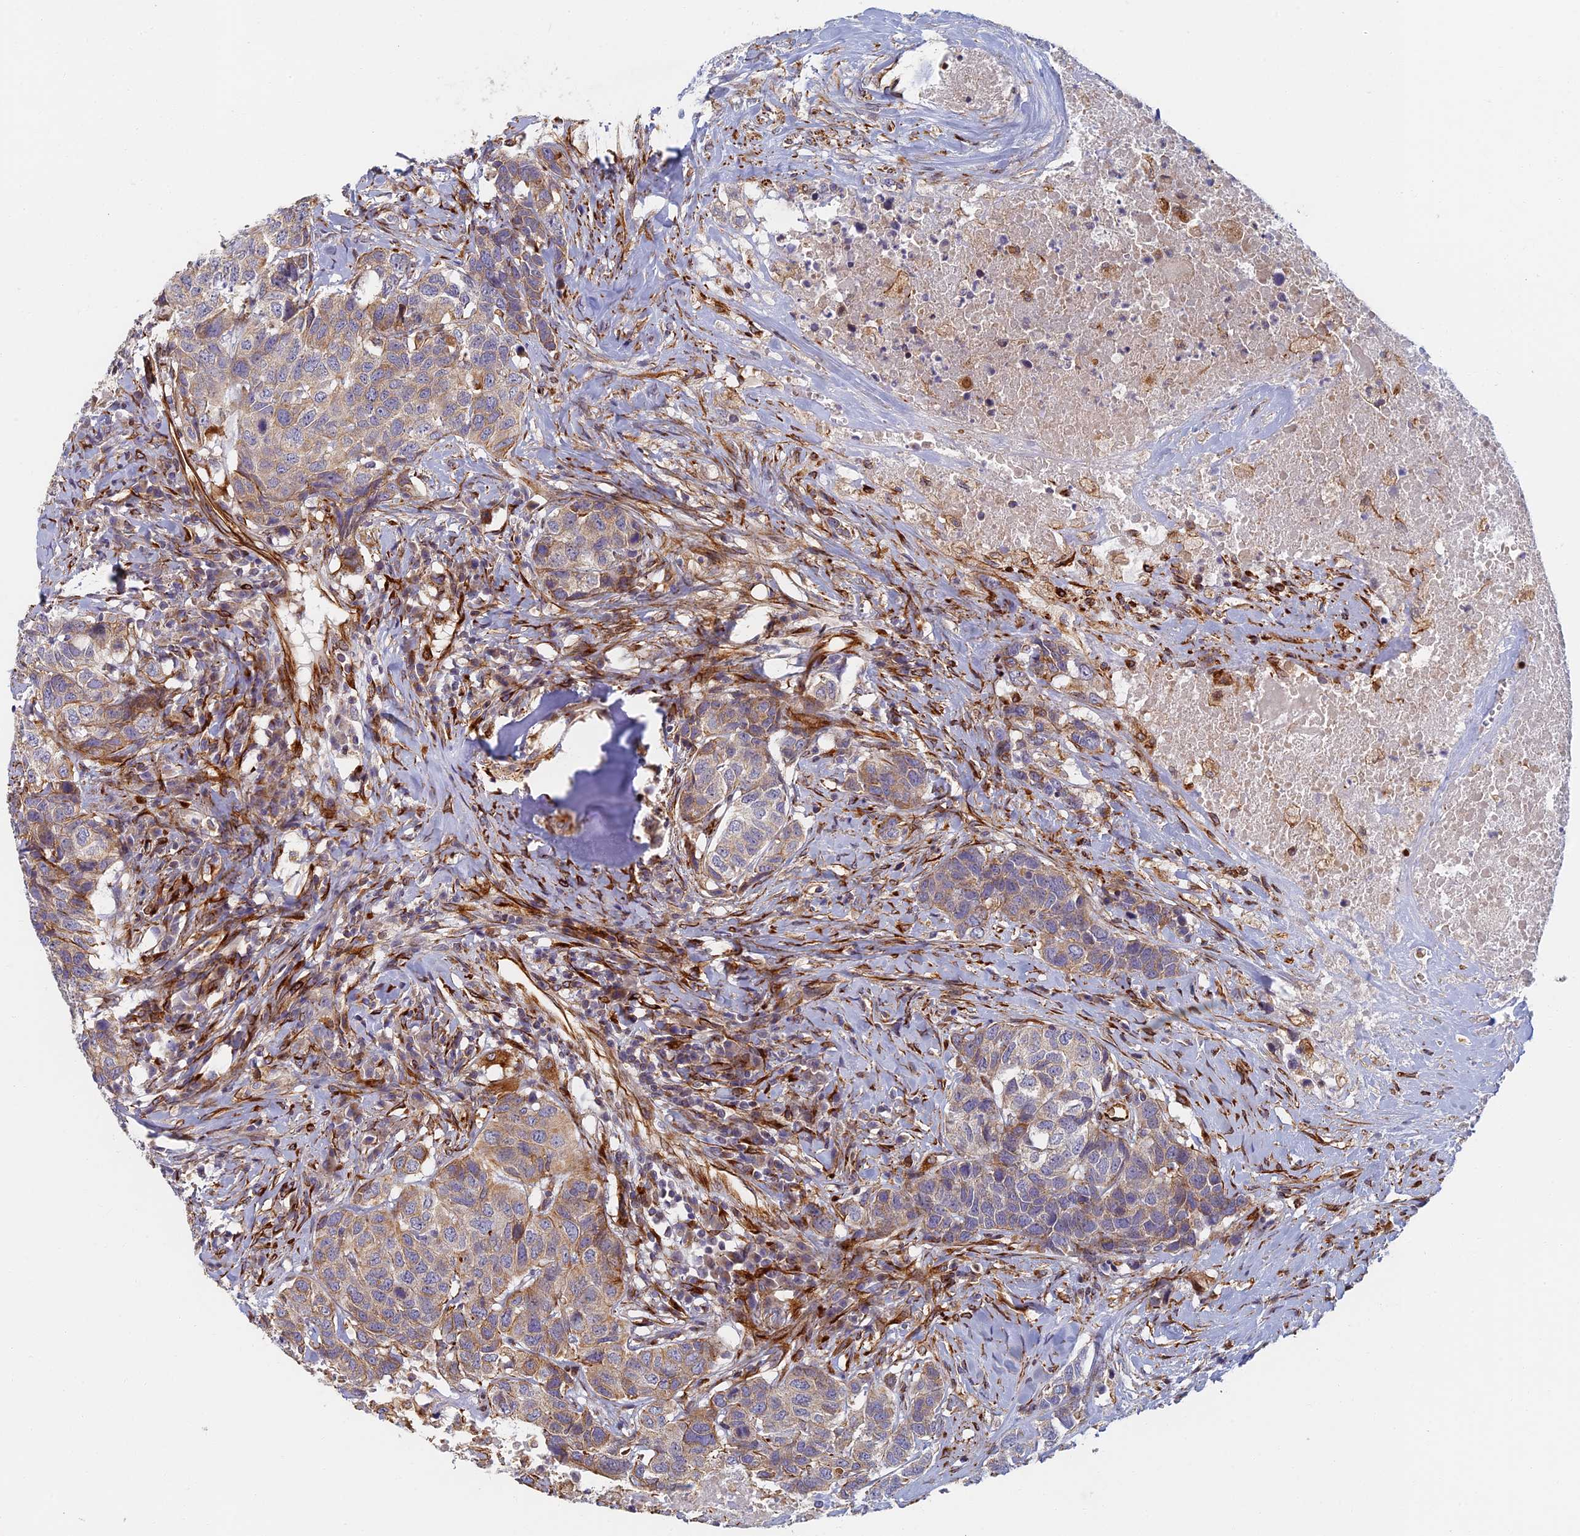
{"staining": {"intensity": "weak", "quantity": ">75%", "location": "cytoplasmic/membranous"}, "tissue": "head and neck cancer", "cell_type": "Tumor cells", "image_type": "cancer", "snomed": [{"axis": "morphology", "description": "Squamous cell carcinoma, NOS"}, {"axis": "topography", "description": "Head-Neck"}], "caption": "Immunohistochemical staining of human head and neck squamous cell carcinoma shows weak cytoplasmic/membranous protein expression in approximately >75% of tumor cells.", "gene": "ABCB10", "patient": {"sex": "male", "age": 66}}